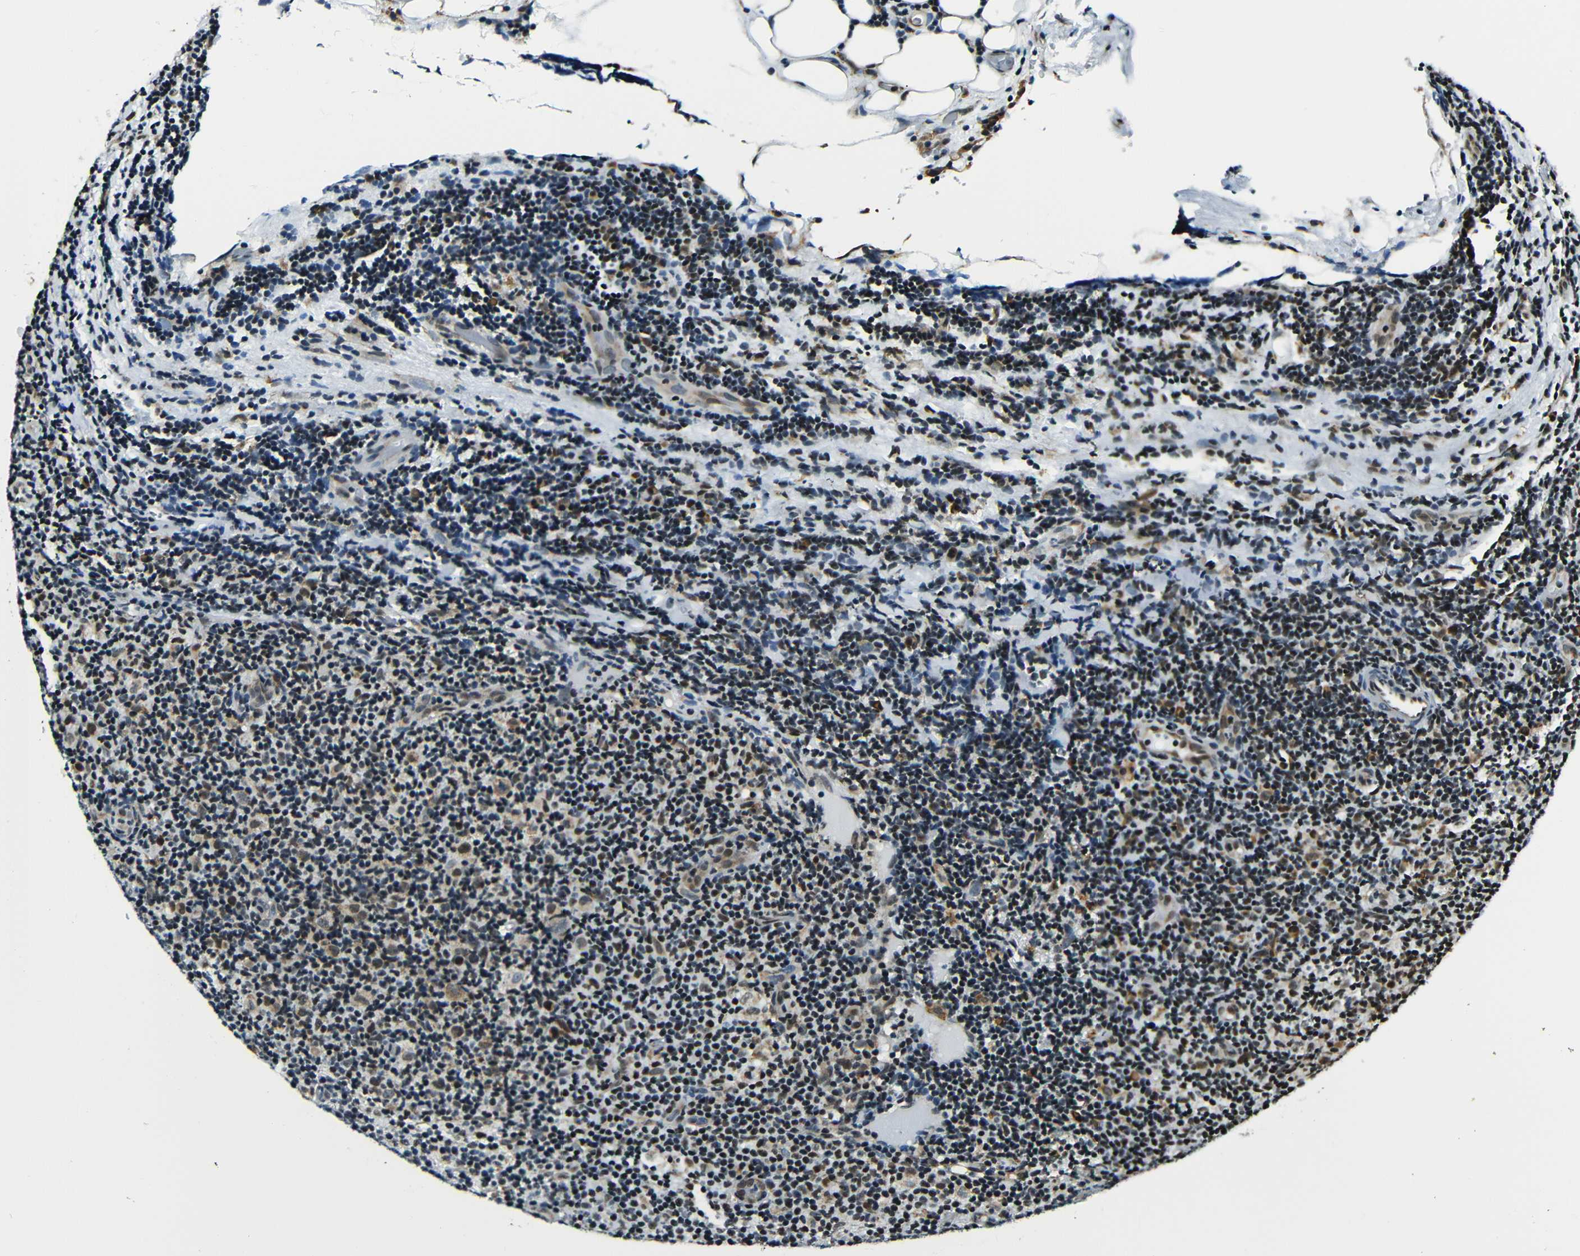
{"staining": {"intensity": "weak", "quantity": "25%-75%", "location": "cytoplasmic/membranous,nuclear"}, "tissue": "lymphoma", "cell_type": "Tumor cells", "image_type": "cancer", "snomed": [{"axis": "morphology", "description": "Malignant lymphoma, non-Hodgkin's type, Low grade"}, {"axis": "topography", "description": "Lymph node"}], "caption": "Immunohistochemical staining of malignant lymphoma, non-Hodgkin's type (low-grade) demonstrates low levels of weak cytoplasmic/membranous and nuclear expression in approximately 25%-75% of tumor cells. The staining was performed using DAB, with brown indicating positive protein expression. Nuclei are stained blue with hematoxylin.", "gene": "NCBP3", "patient": {"sex": "male", "age": 83}}